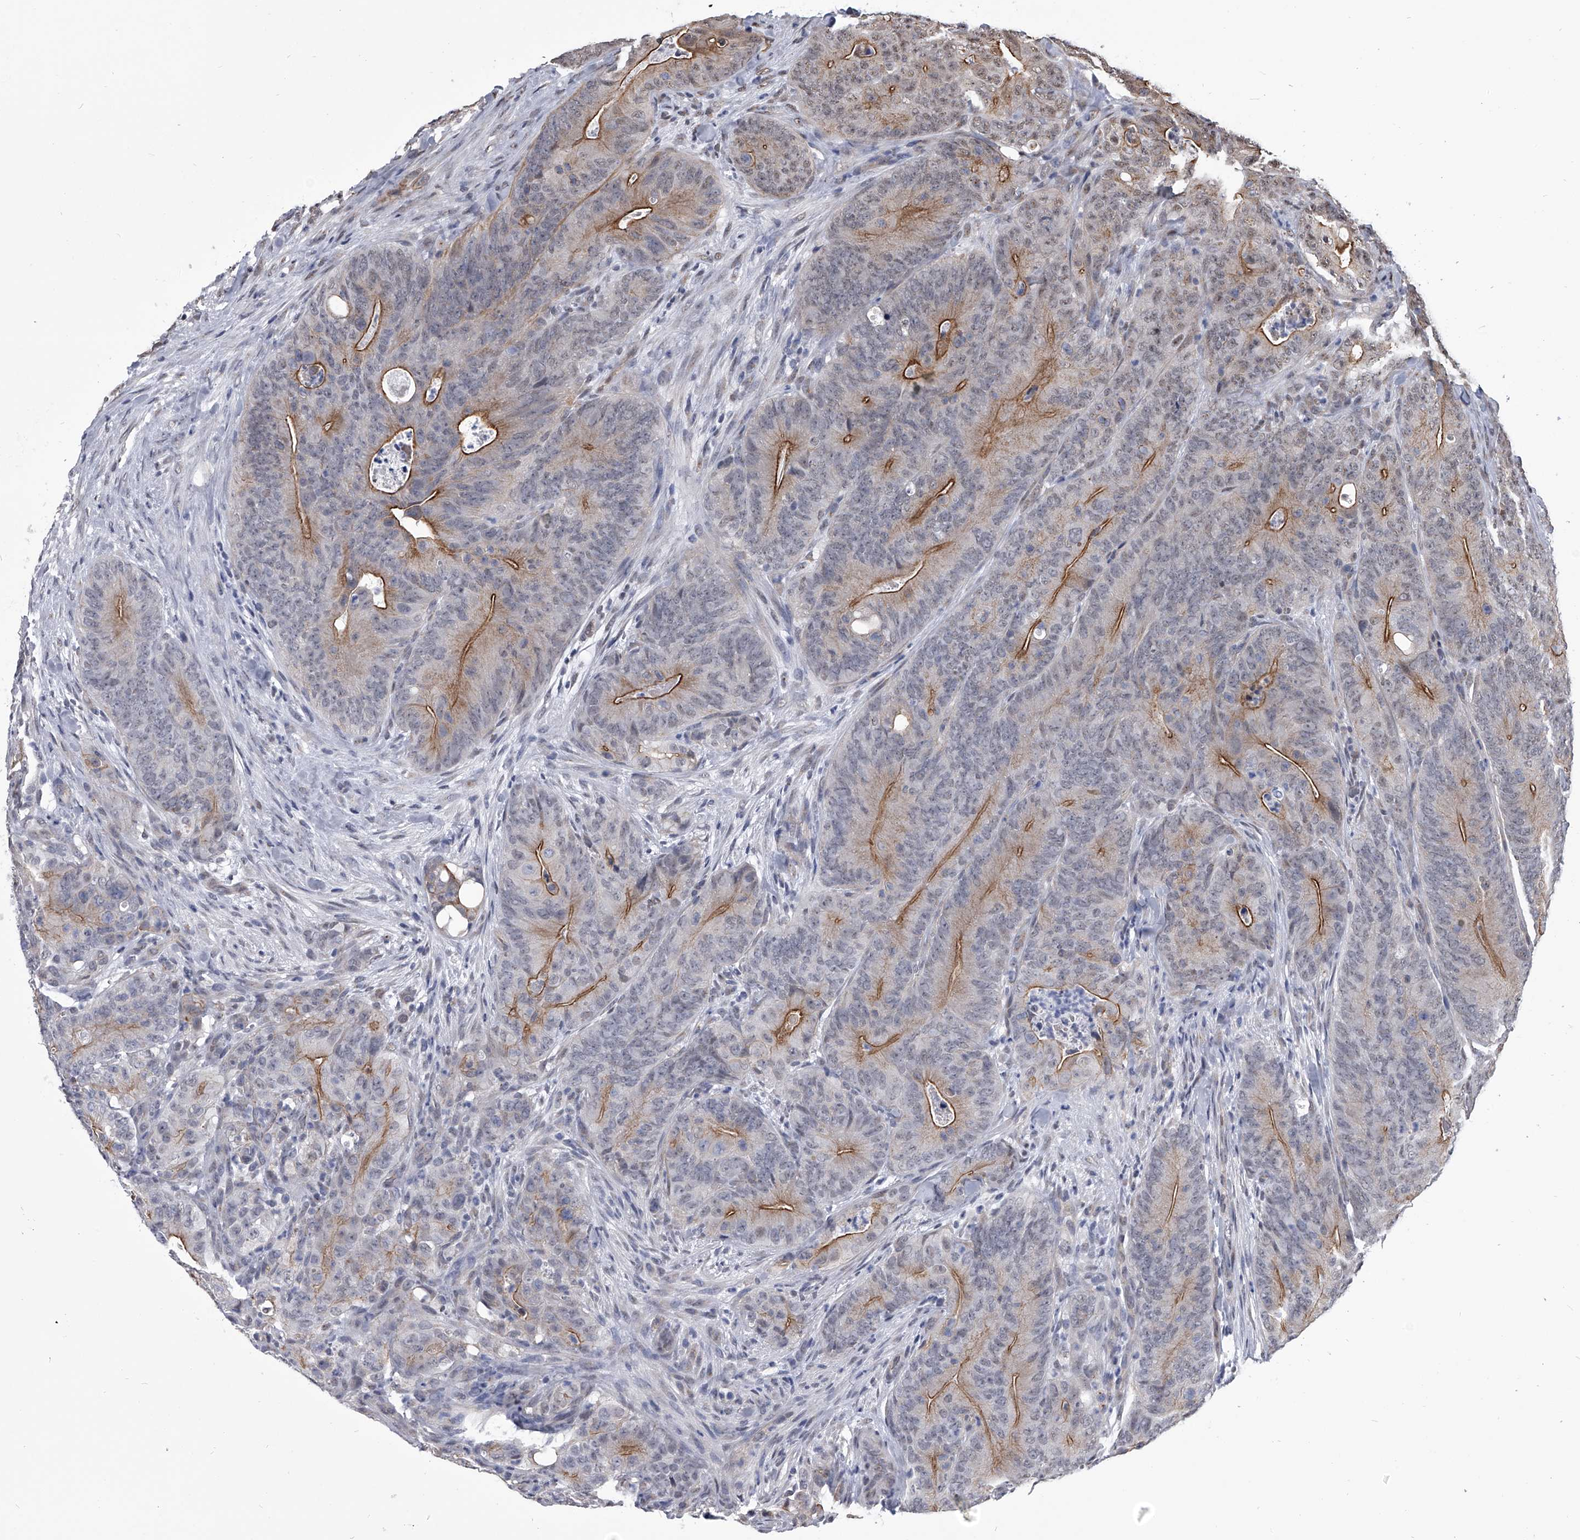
{"staining": {"intensity": "moderate", "quantity": "25%-75%", "location": "cytoplasmic/membranous"}, "tissue": "colorectal cancer", "cell_type": "Tumor cells", "image_type": "cancer", "snomed": [{"axis": "morphology", "description": "Normal tissue, NOS"}, {"axis": "topography", "description": "Colon"}], "caption": "There is medium levels of moderate cytoplasmic/membranous expression in tumor cells of colorectal cancer, as demonstrated by immunohistochemical staining (brown color).", "gene": "ZNF76", "patient": {"sex": "female", "age": 82}}